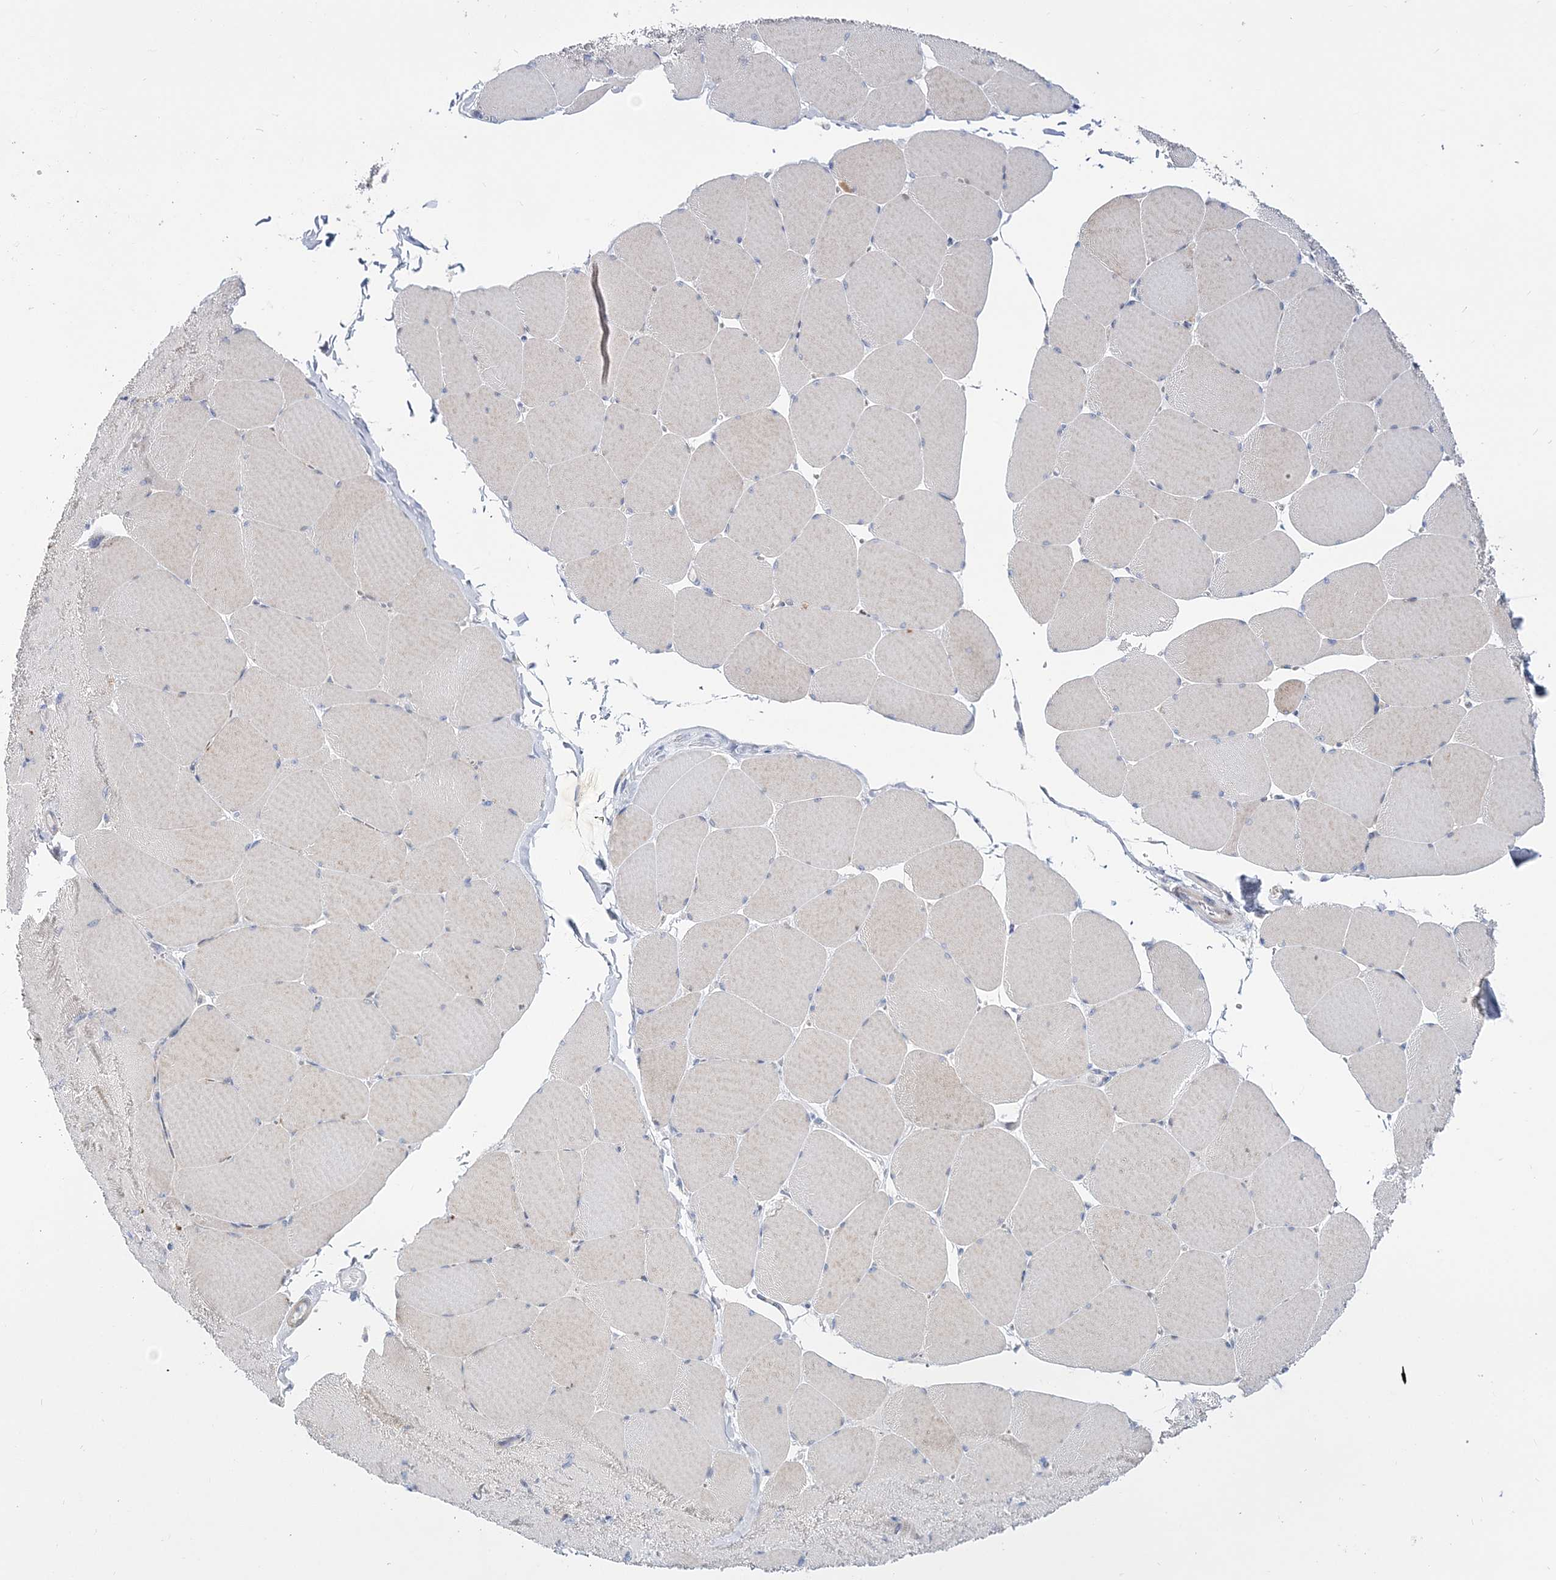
{"staining": {"intensity": "negative", "quantity": "none", "location": "none"}, "tissue": "skeletal muscle", "cell_type": "Myocytes", "image_type": "normal", "snomed": [{"axis": "morphology", "description": "Normal tissue, NOS"}, {"axis": "topography", "description": "Skeletal muscle"}, {"axis": "topography", "description": "Head-Neck"}], "caption": "This is an immunohistochemistry (IHC) image of benign human skeletal muscle. There is no positivity in myocytes.", "gene": "ANO1", "patient": {"sex": "male", "age": 66}}